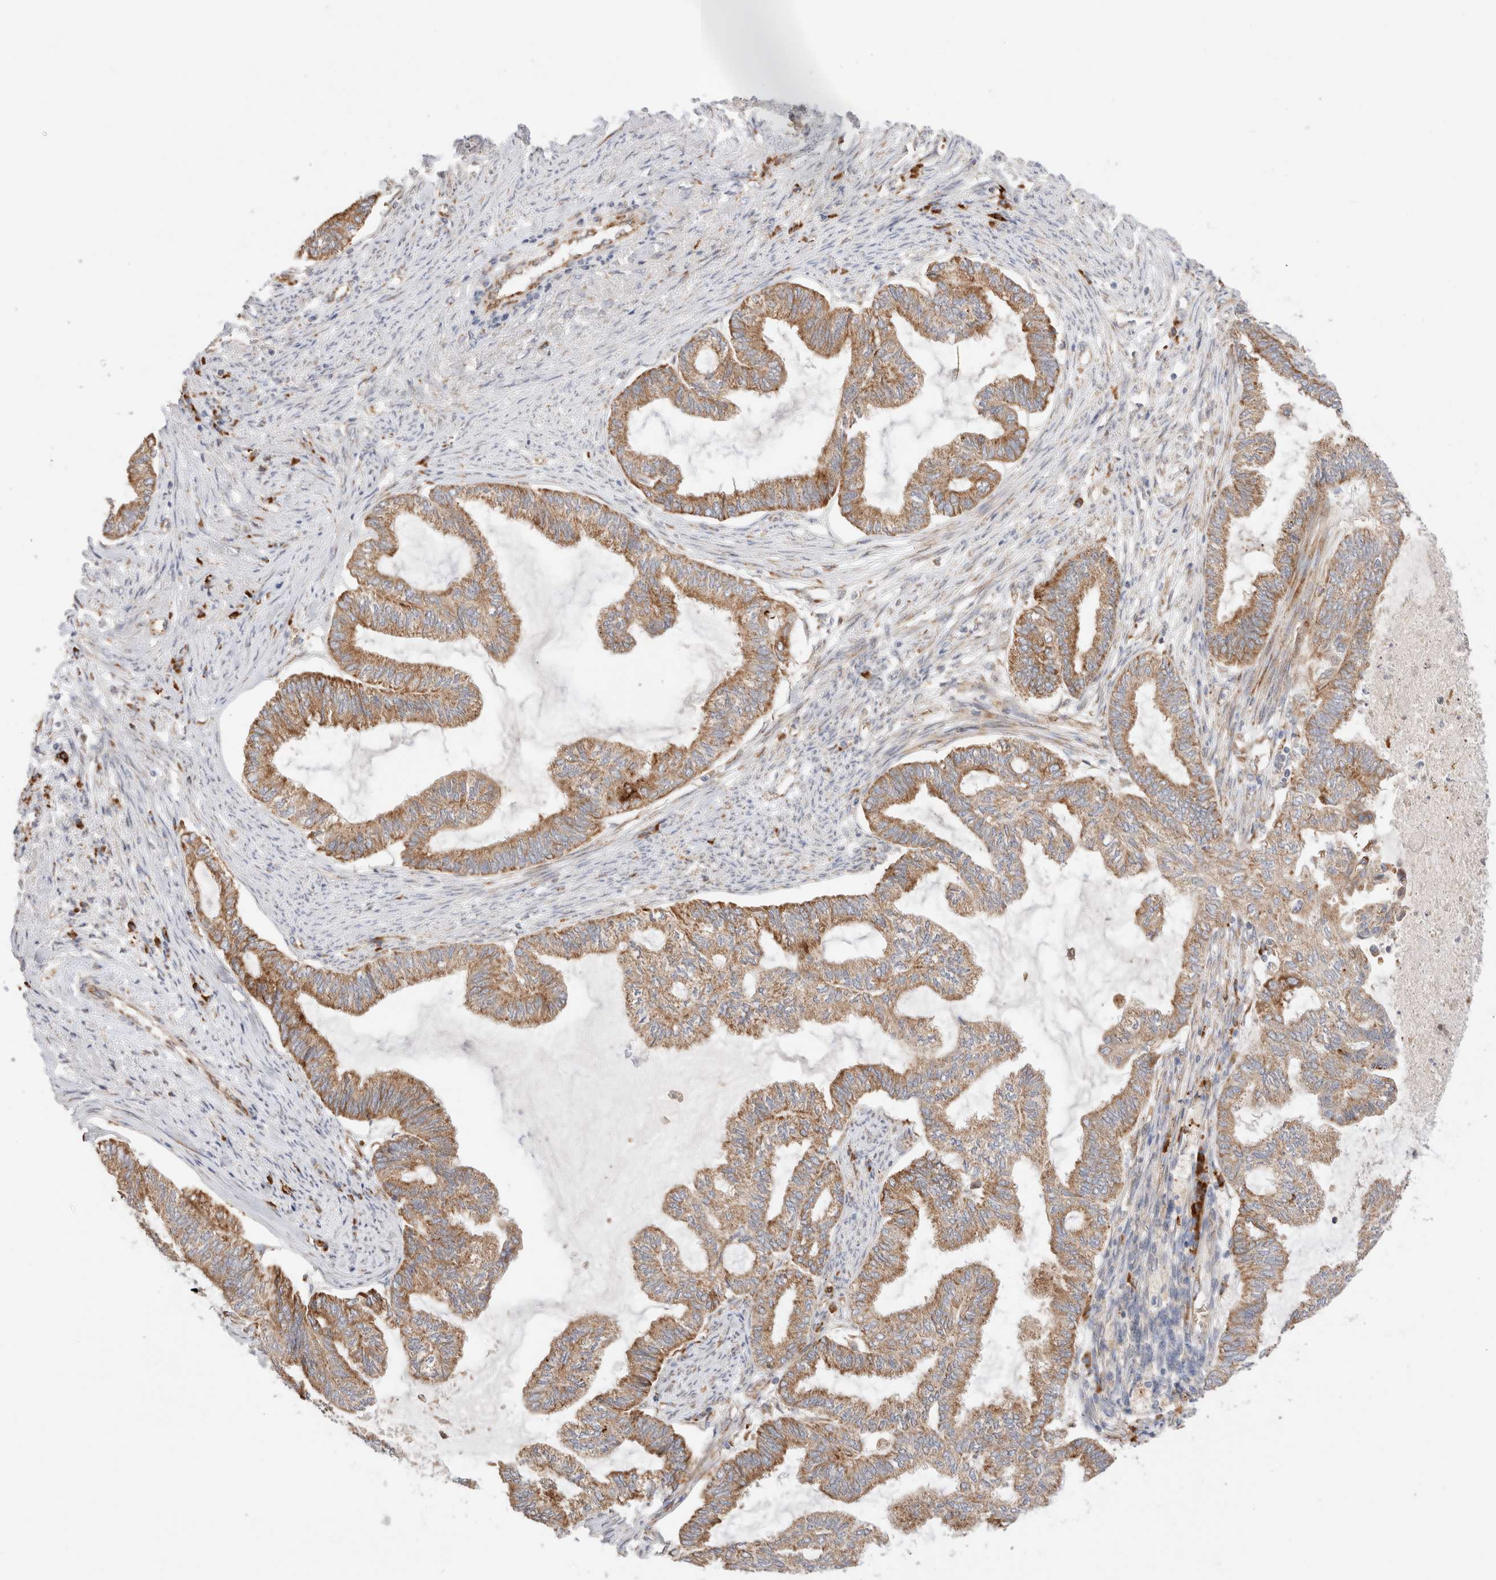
{"staining": {"intensity": "moderate", "quantity": ">75%", "location": "cytoplasmic/membranous"}, "tissue": "endometrial cancer", "cell_type": "Tumor cells", "image_type": "cancer", "snomed": [{"axis": "morphology", "description": "Adenocarcinoma, NOS"}, {"axis": "topography", "description": "Endometrium"}], "caption": "Endometrial cancer stained for a protein (brown) exhibits moderate cytoplasmic/membranous positive staining in approximately >75% of tumor cells.", "gene": "UTS2B", "patient": {"sex": "female", "age": 86}}